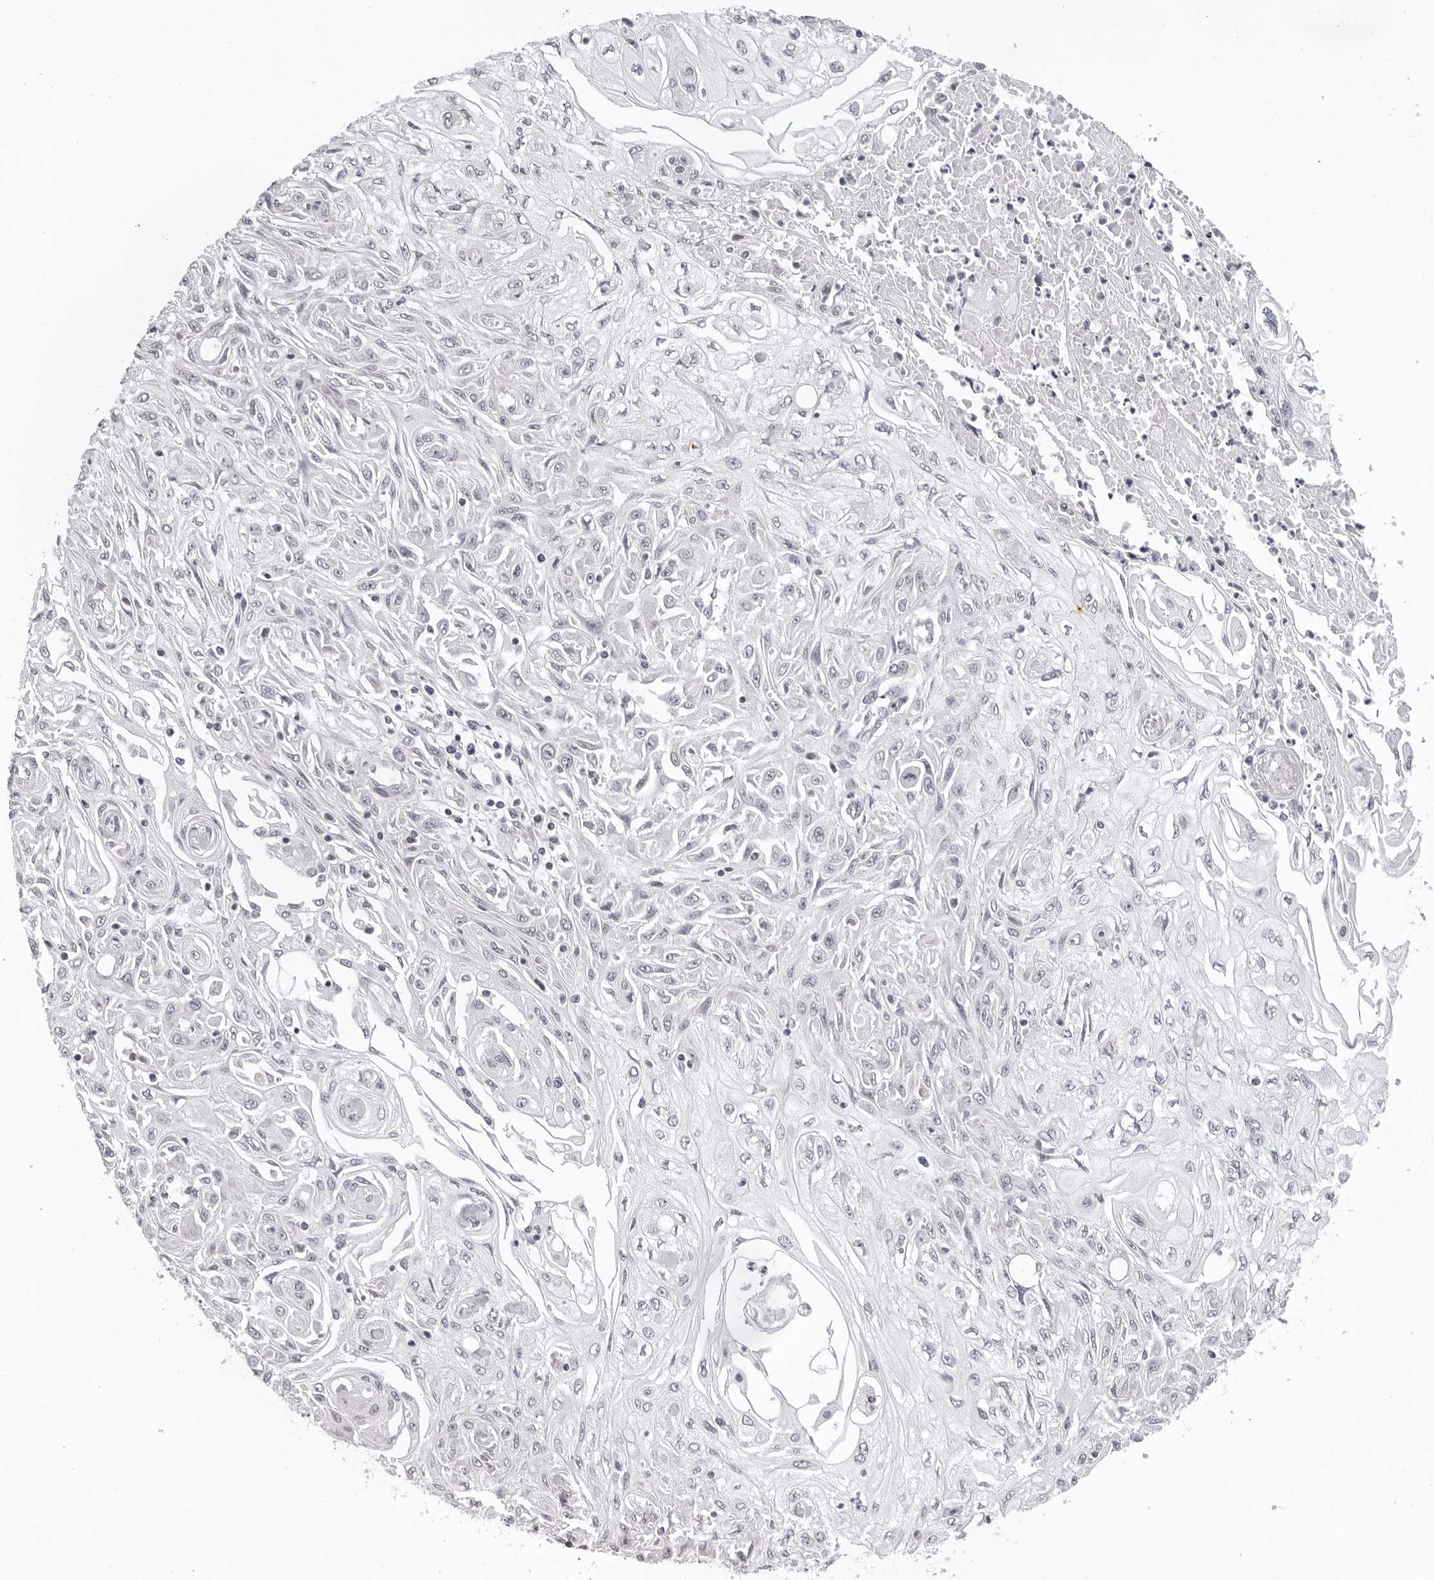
{"staining": {"intensity": "negative", "quantity": "none", "location": "none"}, "tissue": "skin cancer", "cell_type": "Tumor cells", "image_type": "cancer", "snomed": [{"axis": "morphology", "description": "Squamous cell carcinoma, NOS"}, {"axis": "morphology", "description": "Squamous cell carcinoma, metastatic, NOS"}, {"axis": "topography", "description": "Skin"}, {"axis": "topography", "description": "Lymph node"}], "caption": "DAB immunohistochemical staining of skin squamous cell carcinoma reveals no significant staining in tumor cells. The staining is performed using DAB (3,3'-diaminobenzidine) brown chromogen with nuclei counter-stained in using hematoxylin.", "gene": "IL17RA", "patient": {"sex": "male", "age": 75}}